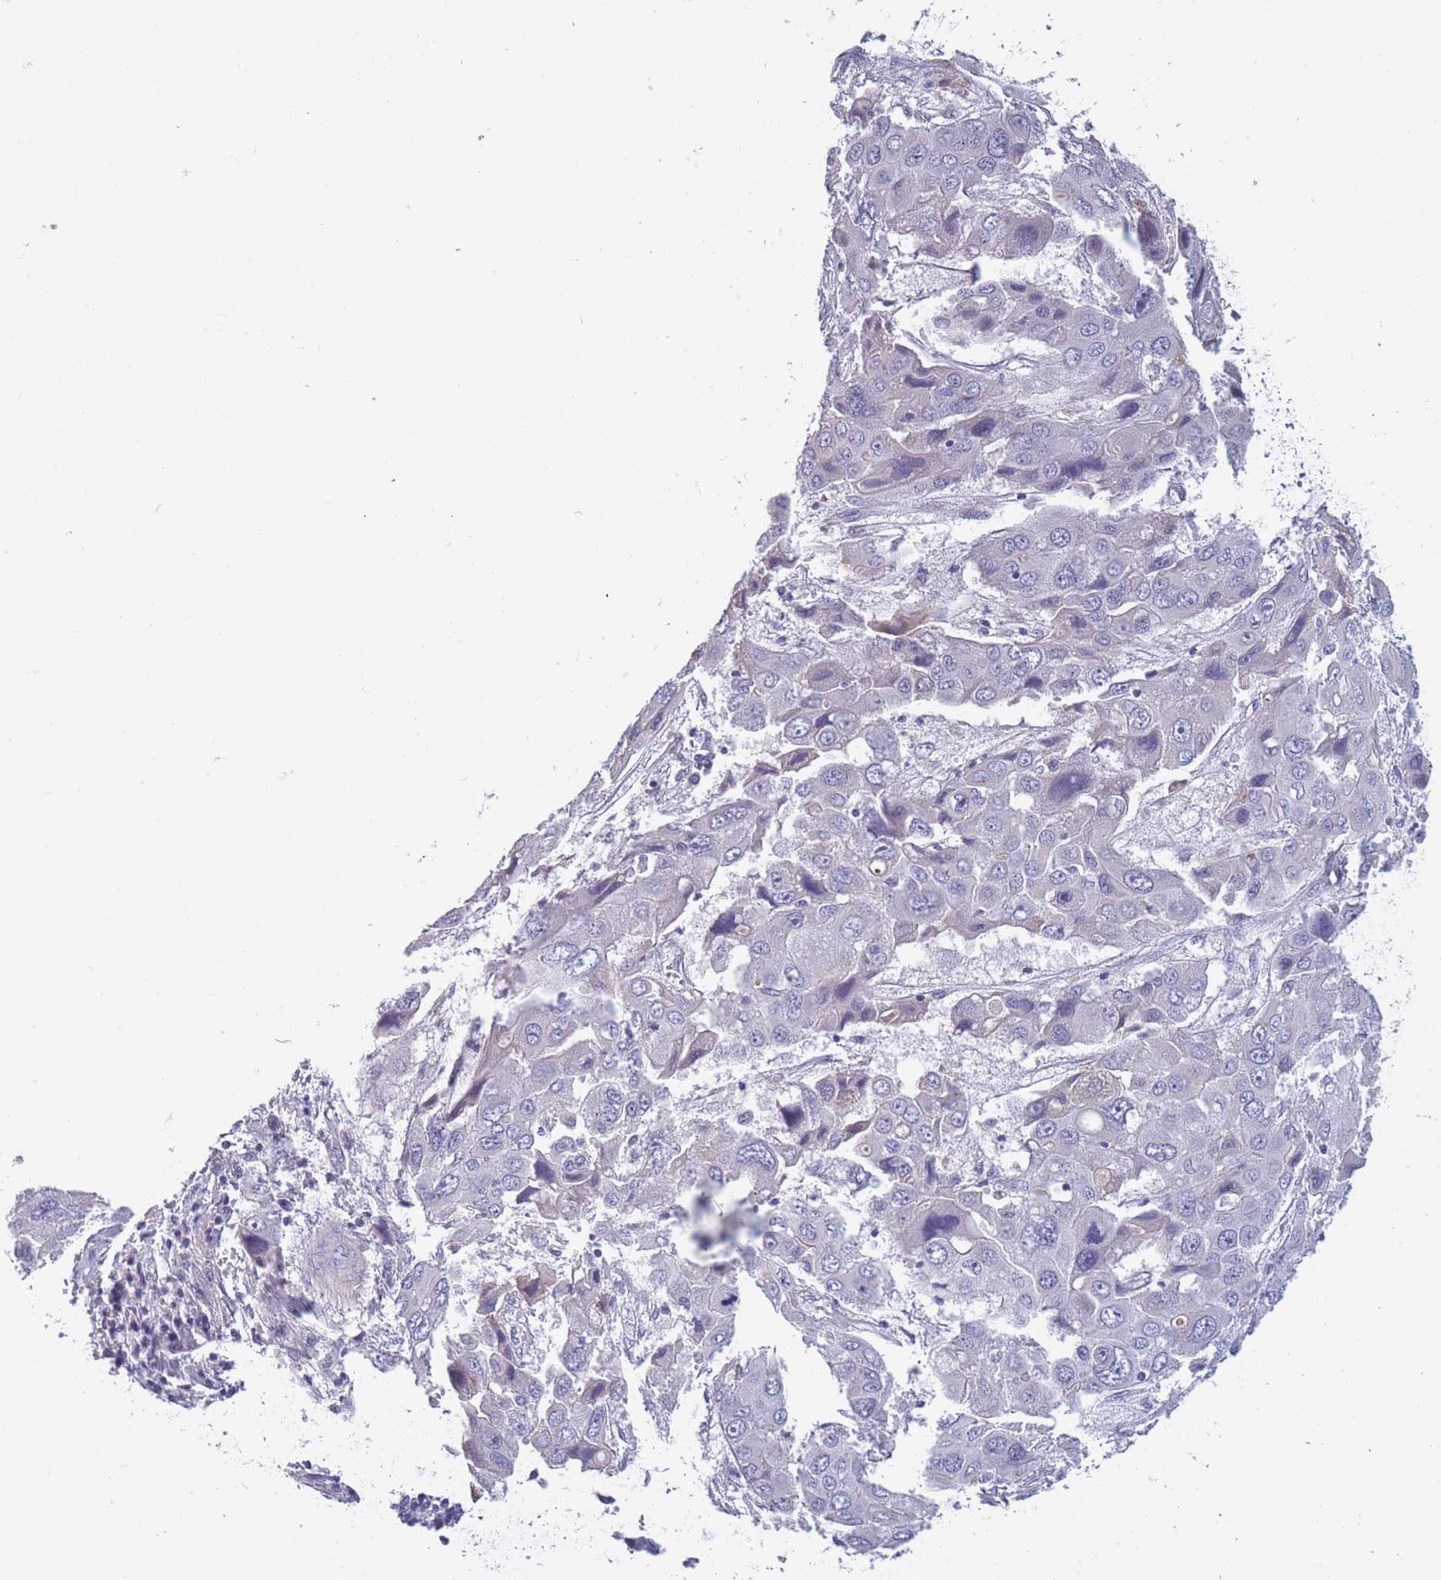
{"staining": {"intensity": "negative", "quantity": "none", "location": "none"}, "tissue": "liver cancer", "cell_type": "Tumor cells", "image_type": "cancer", "snomed": [{"axis": "morphology", "description": "Cholangiocarcinoma"}, {"axis": "topography", "description": "Liver"}], "caption": "The micrograph displays no significant staining in tumor cells of liver cholangiocarcinoma. Nuclei are stained in blue.", "gene": "OR4C5", "patient": {"sex": "male", "age": 67}}